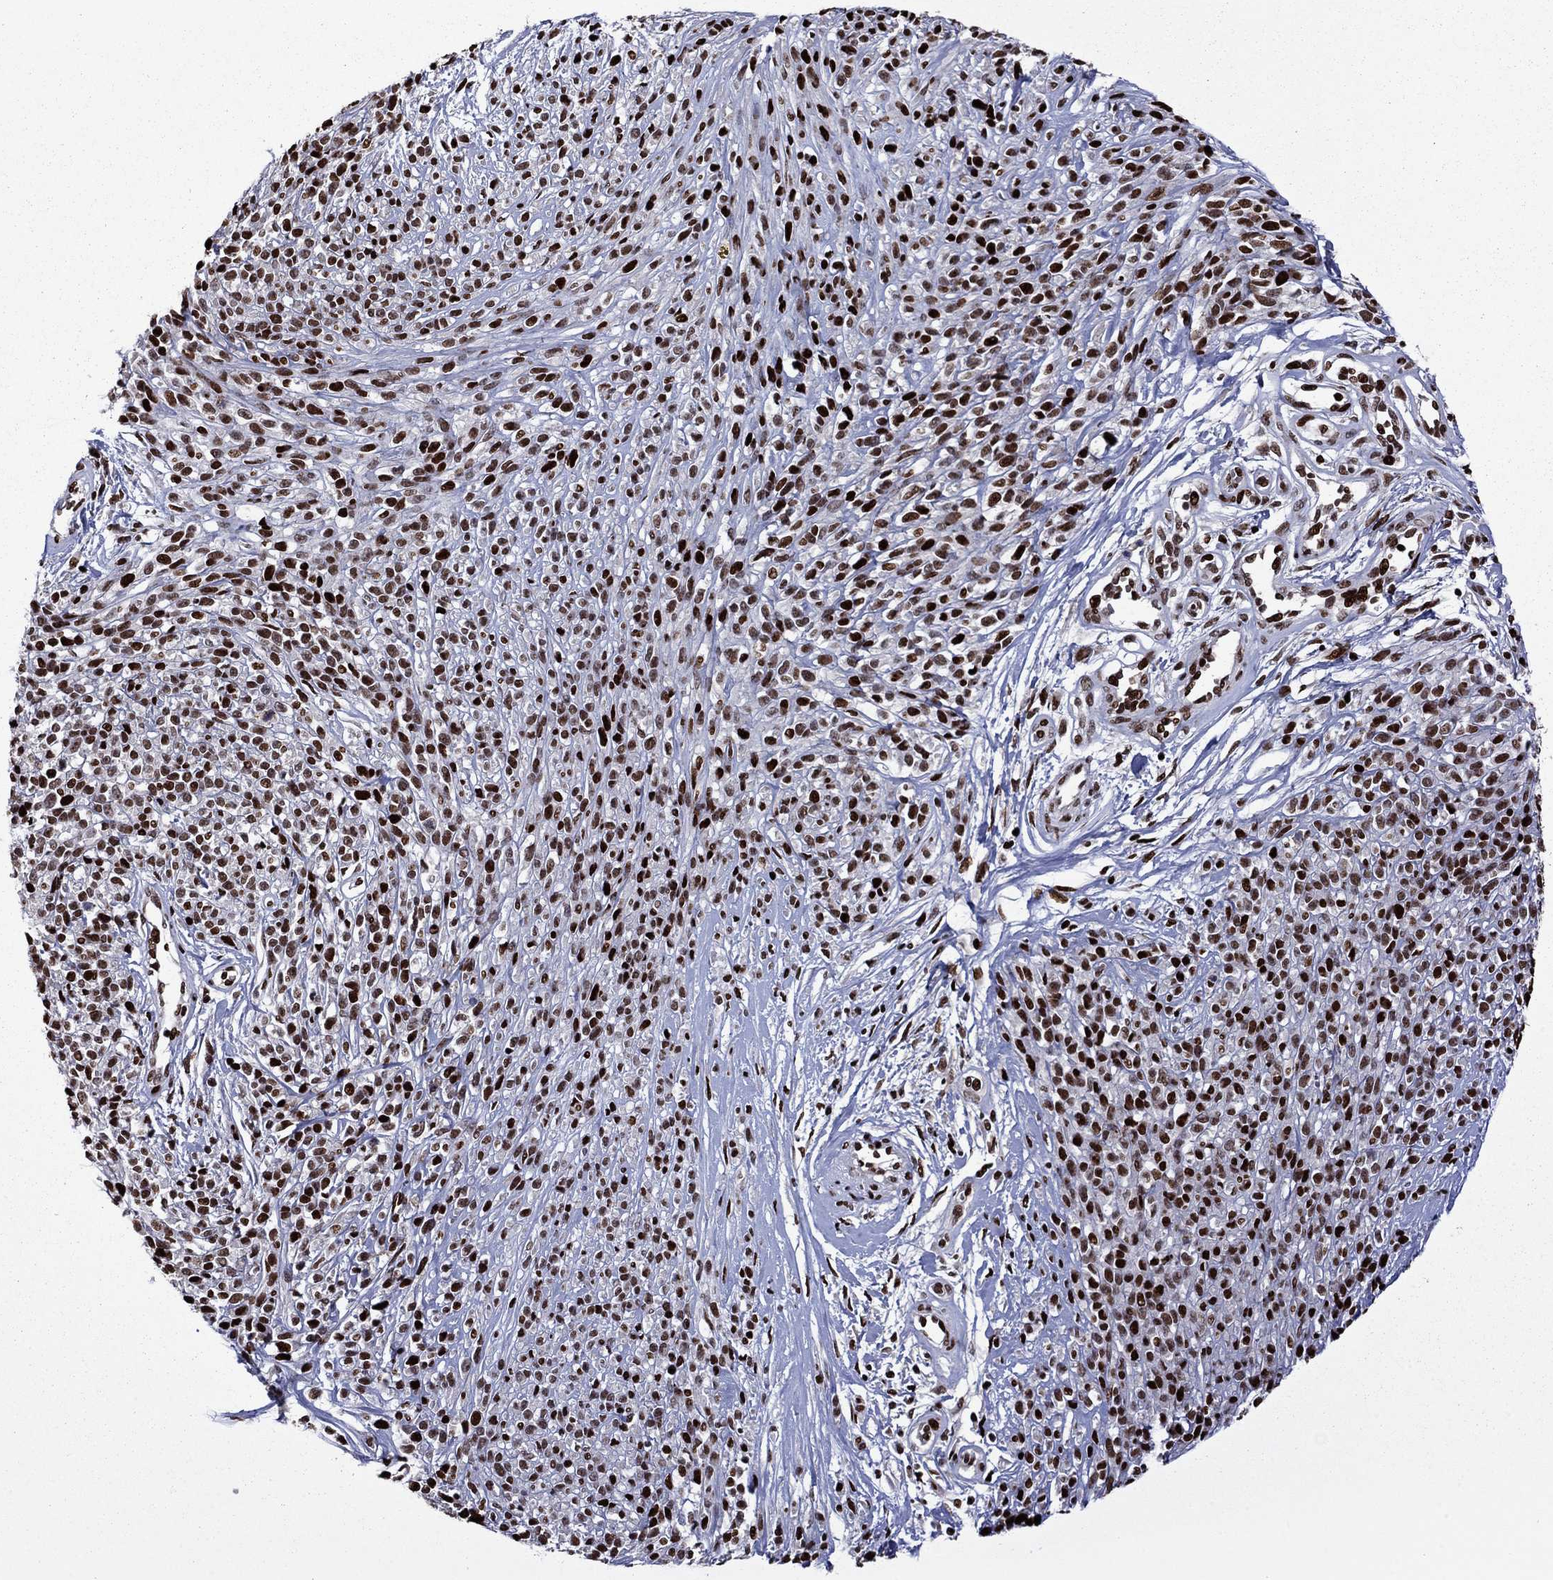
{"staining": {"intensity": "strong", "quantity": ">75%", "location": "nuclear"}, "tissue": "melanoma", "cell_type": "Tumor cells", "image_type": "cancer", "snomed": [{"axis": "morphology", "description": "Malignant melanoma, NOS"}, {"axis": "topography", "description": "Skin"}, {"axis": "topography", "description": "Skin of trunk"}], "caption": "Tumor cells display strong nuclear positivity in about >75% of cells in melanoma.", "gene": "LIMK1", "patient": {"sex": "male", "age": 74}}